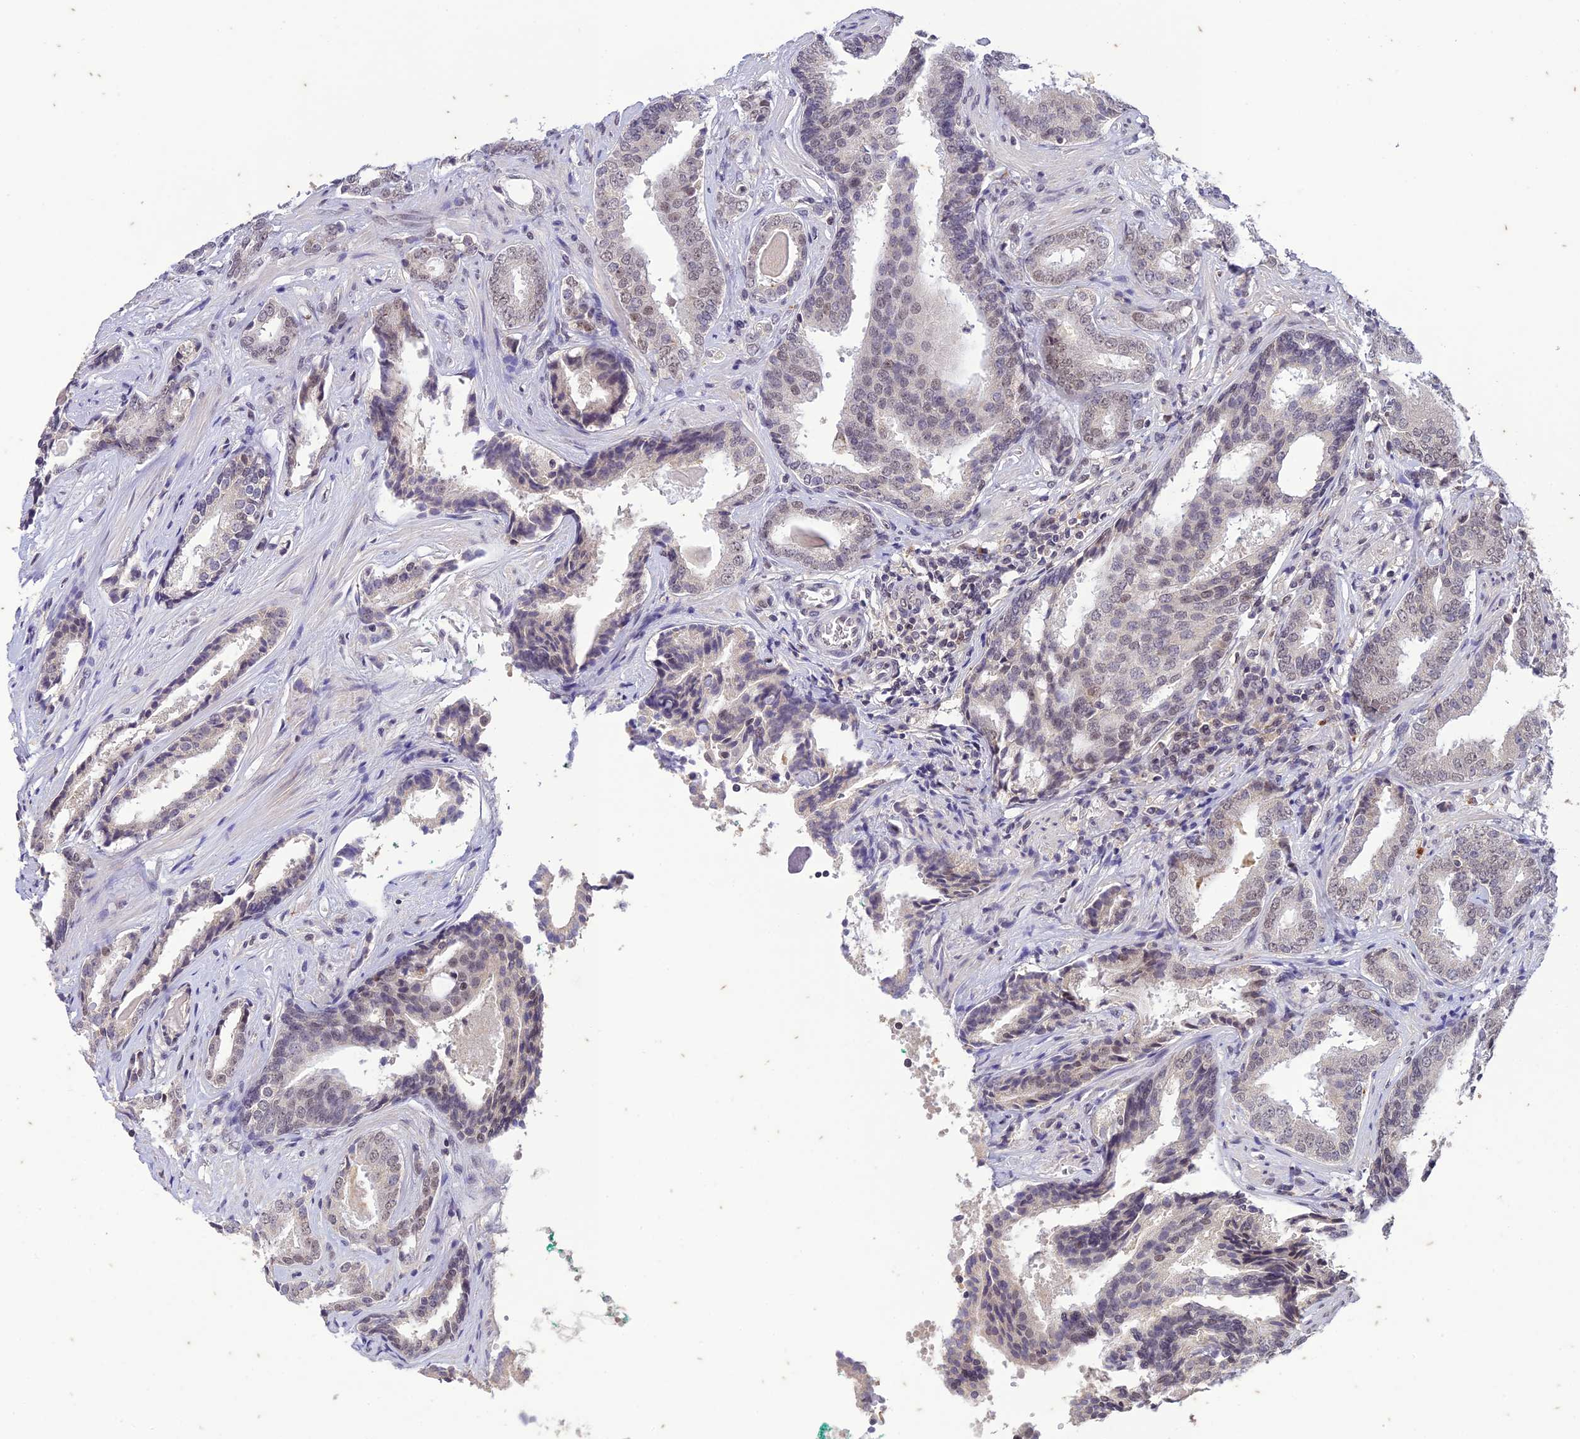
{"staining": {"intensity": "negative", "quantity": "none", "location": "none"}, "tissue": "prostate cancer", "cell_type": "Tumor cells", "image_type": "cancer", "snomed": [{"axis": "morphology", "description": "Adenocarcinoma, High grade"}, {"axis": "topography", "description": "Prostate"}], "caption": "DAB immunohistochemical staining of prostate cancer exhibits no significant expression in tumor cells.", "gene": "POP4", "patient": {"sex": "male", "age": 63}}